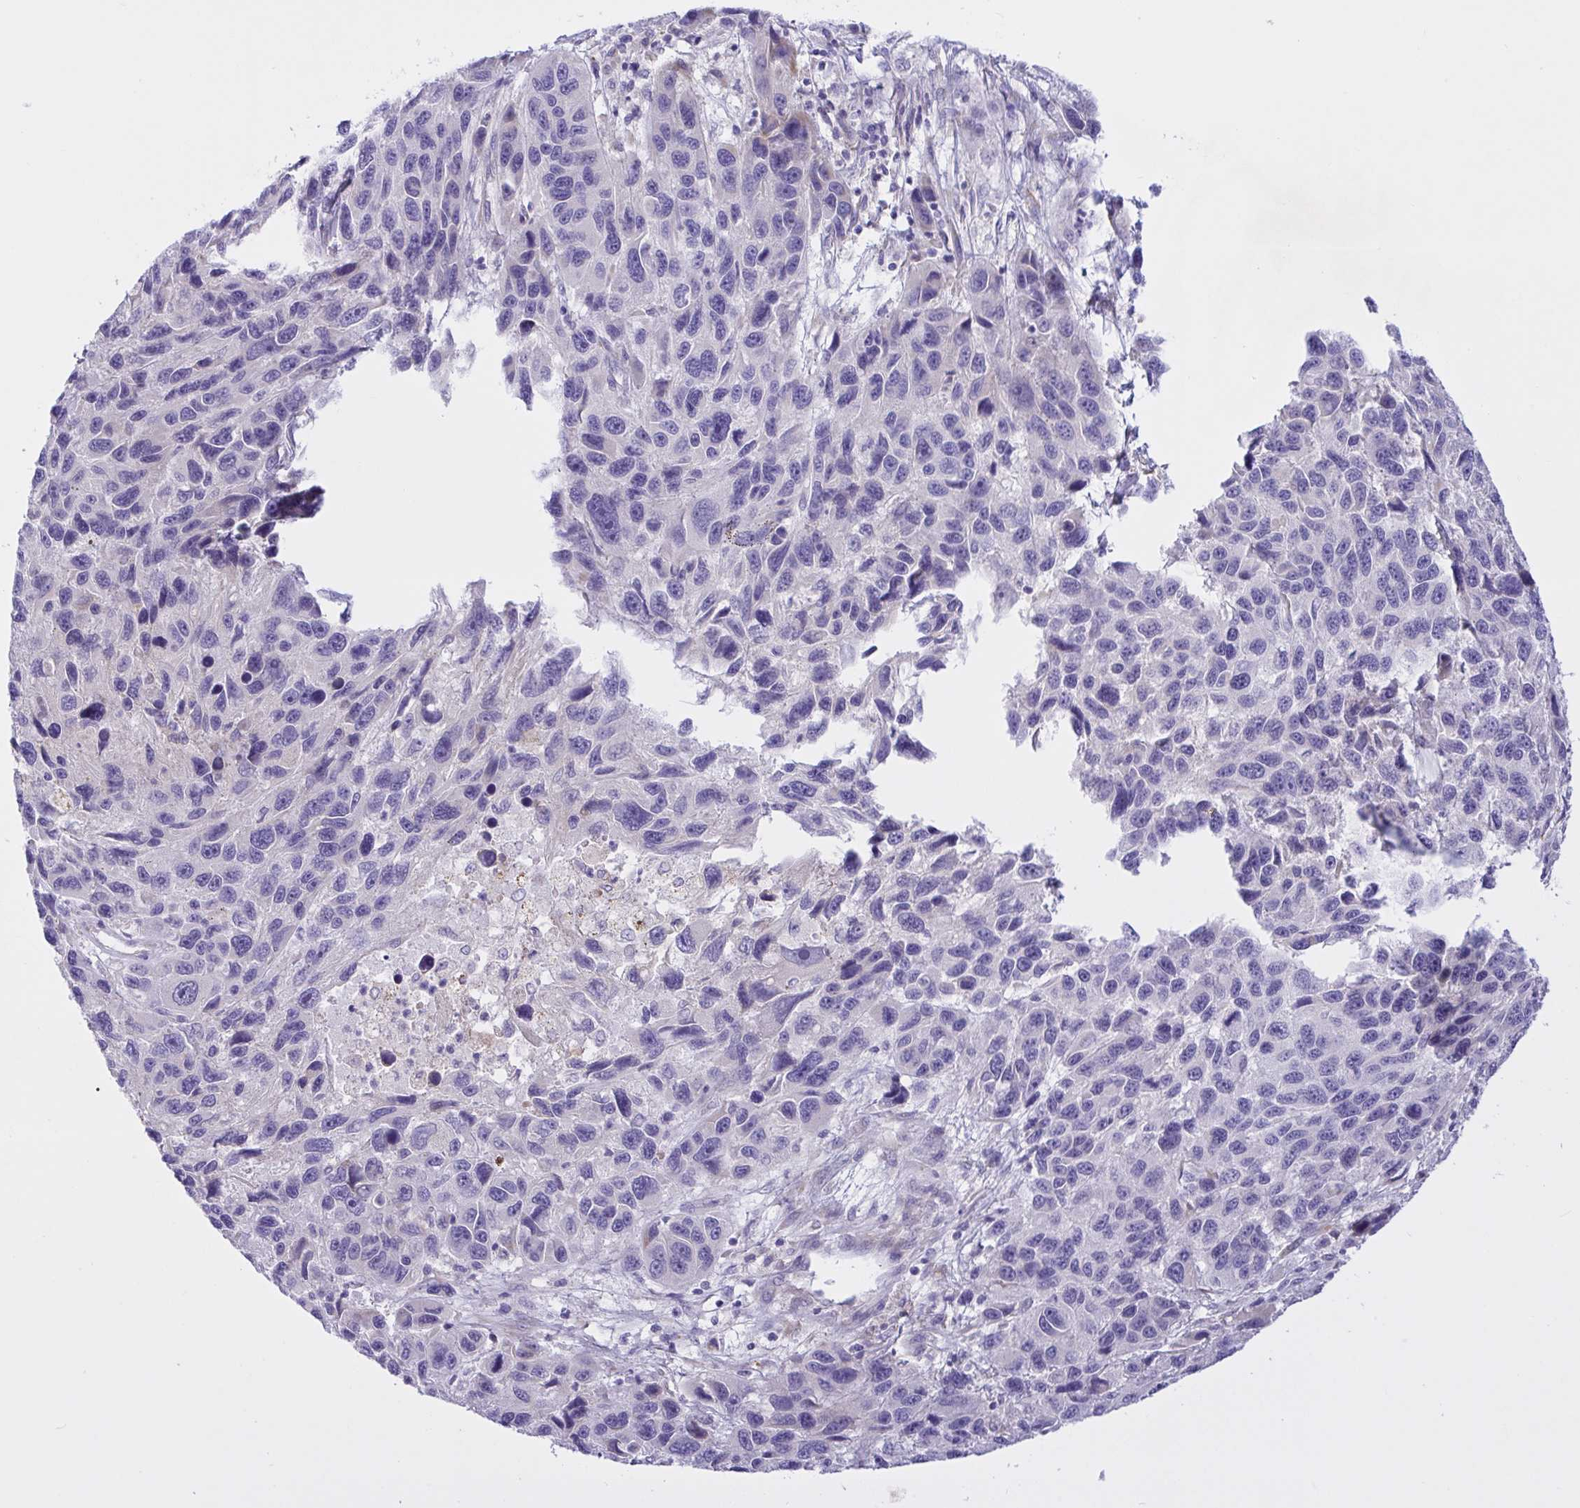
{"staining": {"intensity": "negative", "quantity": "none", "location": "none"}, "tissue": "melanoma", "cell_type": "Tumor cells", "image_type": "cancer", "snomed": [{"axis": "morphology", "description": "Malignant melanoma, NOS"}, {"axis": "topography", "description": "Skin"}], "caption": "Tumor cells show no significant expression in melanoma.", "gene": "FAM86B1", "patient": {"sex": "male", "age": 53}}